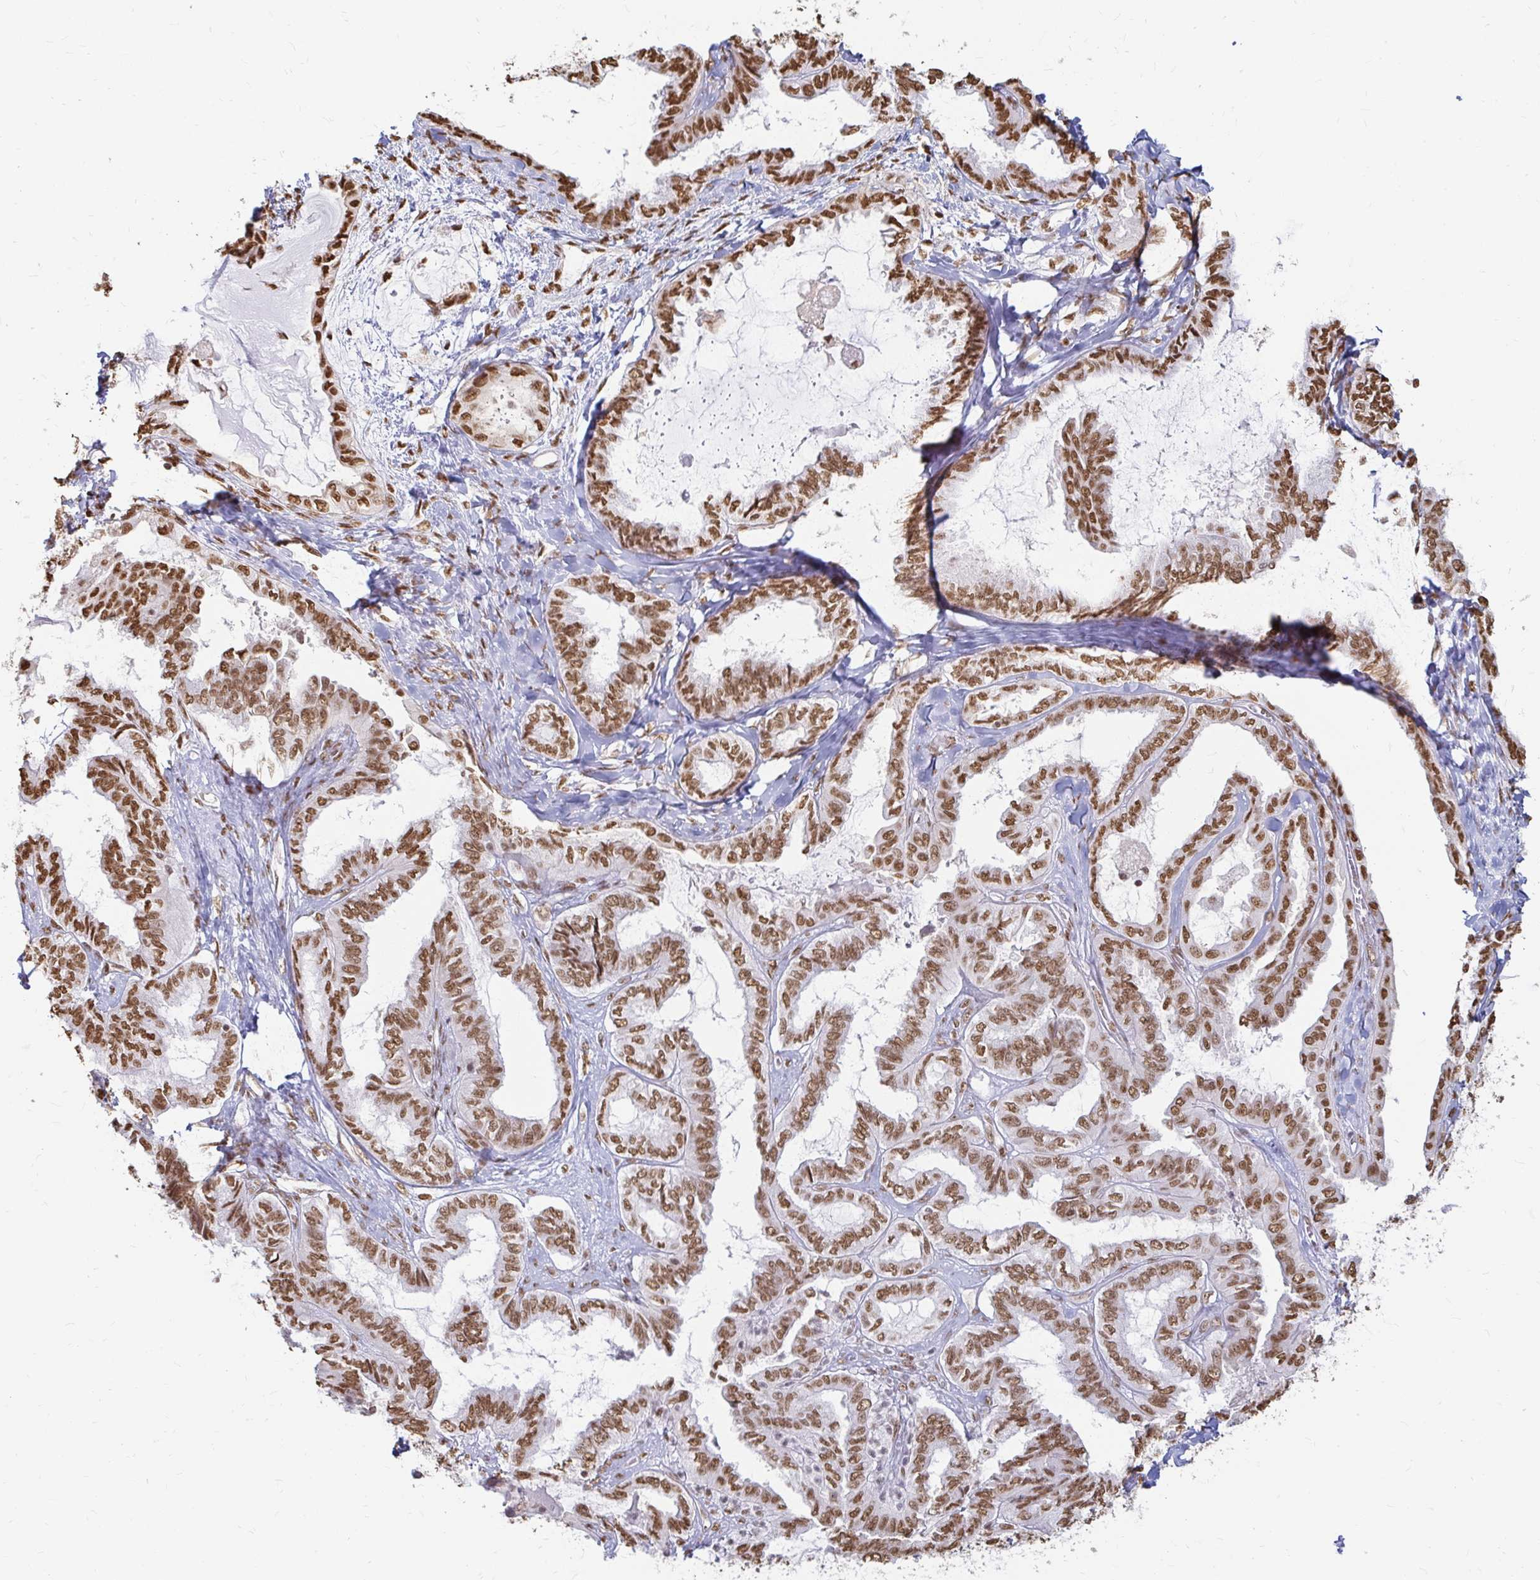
{"staining": {"intensity": "moderate", "quantity": ">75%", "location": "nuclear"}, "tissue": "ovarian cancer", "cell_type": "Tumor cells", "image_type": "cancer", "snomed": [{"axis": "morphology", "description": "Carcinoma, endometroid"}, {"axis": "topography", "description": "Ovary"}], "caption": "IHC of human ovarian cancer demonstrates medium levels of moderate nuclear positivity in approximately >75% of tumor cells.", "gene": "HNRNPU", "patient": {"sex": "female", "age": 70}}